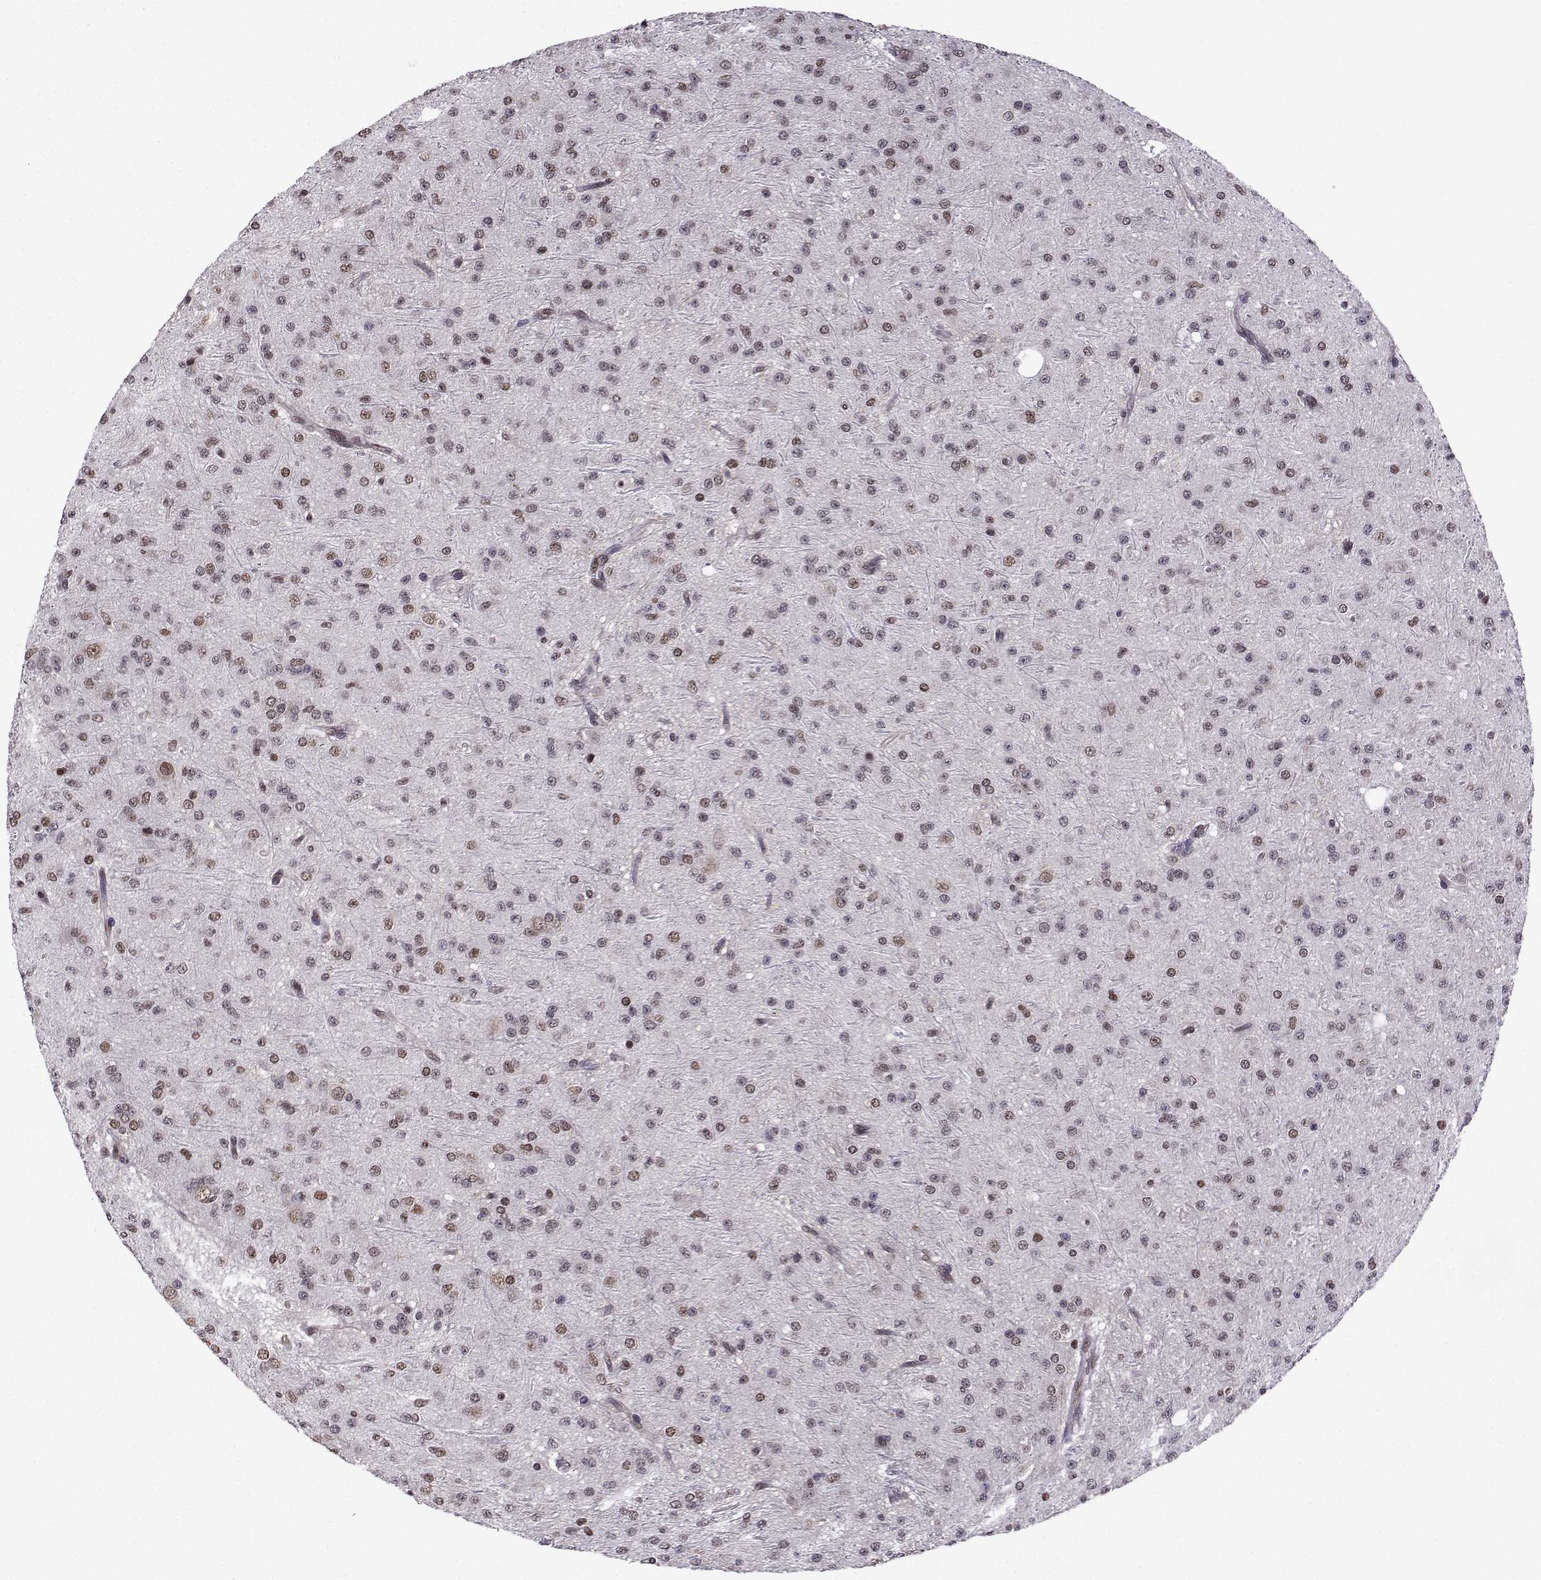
{"staining": {"intensity": "moderate", "quantity": "25%-75%", "location": "nuclear"}, "tissue": "glioma", "cell_type": "Tumor cells", "image_type": "cancer", "snomed": [{"axis": "morphology", "description": "Glioma, malignant, Low grade"}, {"axis": "topography", "description": "Brain"}], "caption": "Protein staining of glioma tissue shows moderate nuclear staining in approximately 25%-75% of tumor cells.", "gene": "EZH1", "patient": {"sex": "male", "age": 27}}